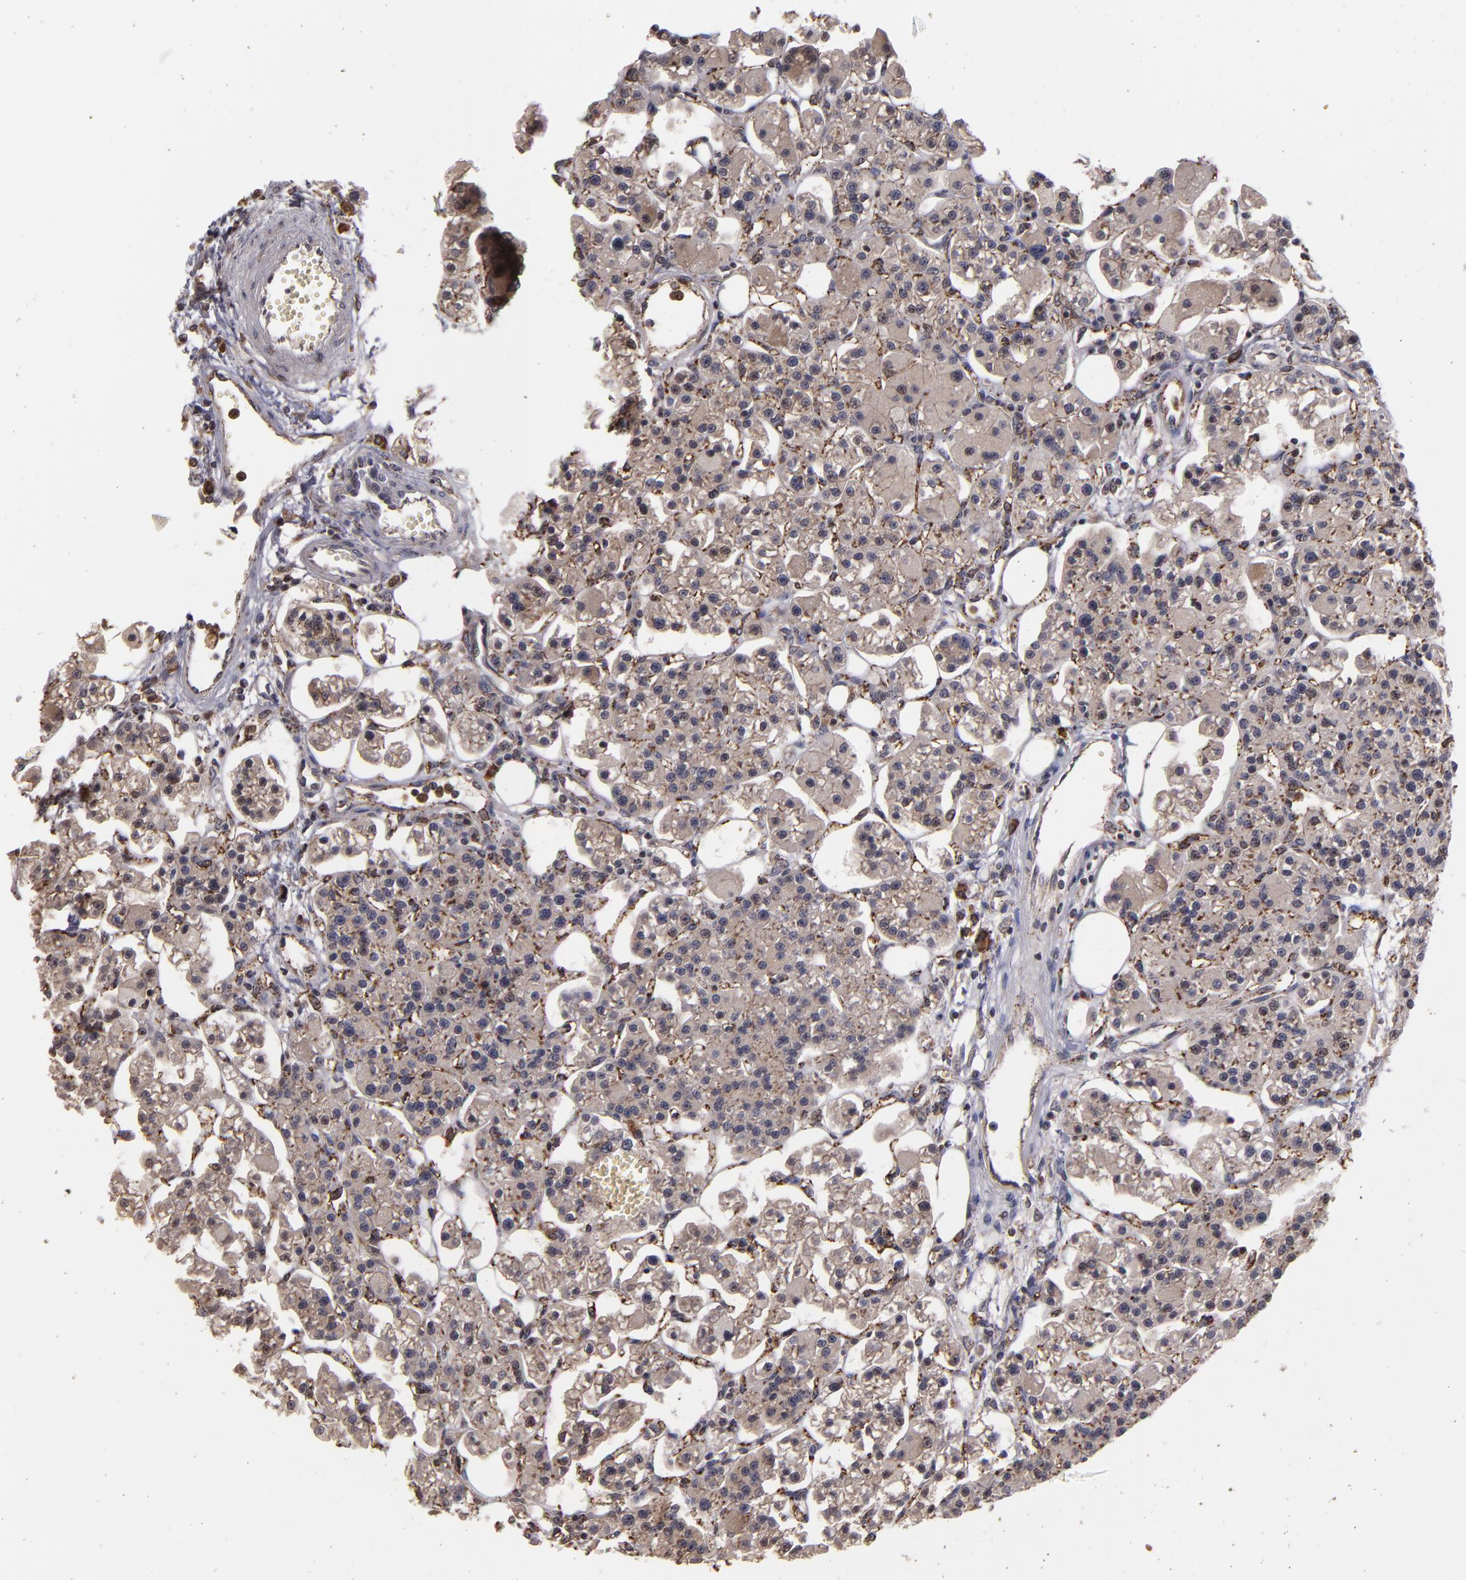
{"staining": {"intensity": "weak", "quantity": ">75%", "location": "cytoplasmic/membranous"}, "tissue": "parathyroid gland", "cell_type": "Glandular cells", "image_type": "normal", "snomed": [{"axis": "morphology", "description": "Normal tissue, NOS"}, {"axis": "topography", "description": "Parathyroid gland"}], "caption": "Immunohistochemistry (IHC) of normal human parathyroid gland displays low levels of weak cytoplasmic/membranous expression in about >75% of glandular cells. (Brightfield microscopy of DAB IHC at high magnification).", "gene": "CASP1", "patient": {"sex": "female", "age": 58}}